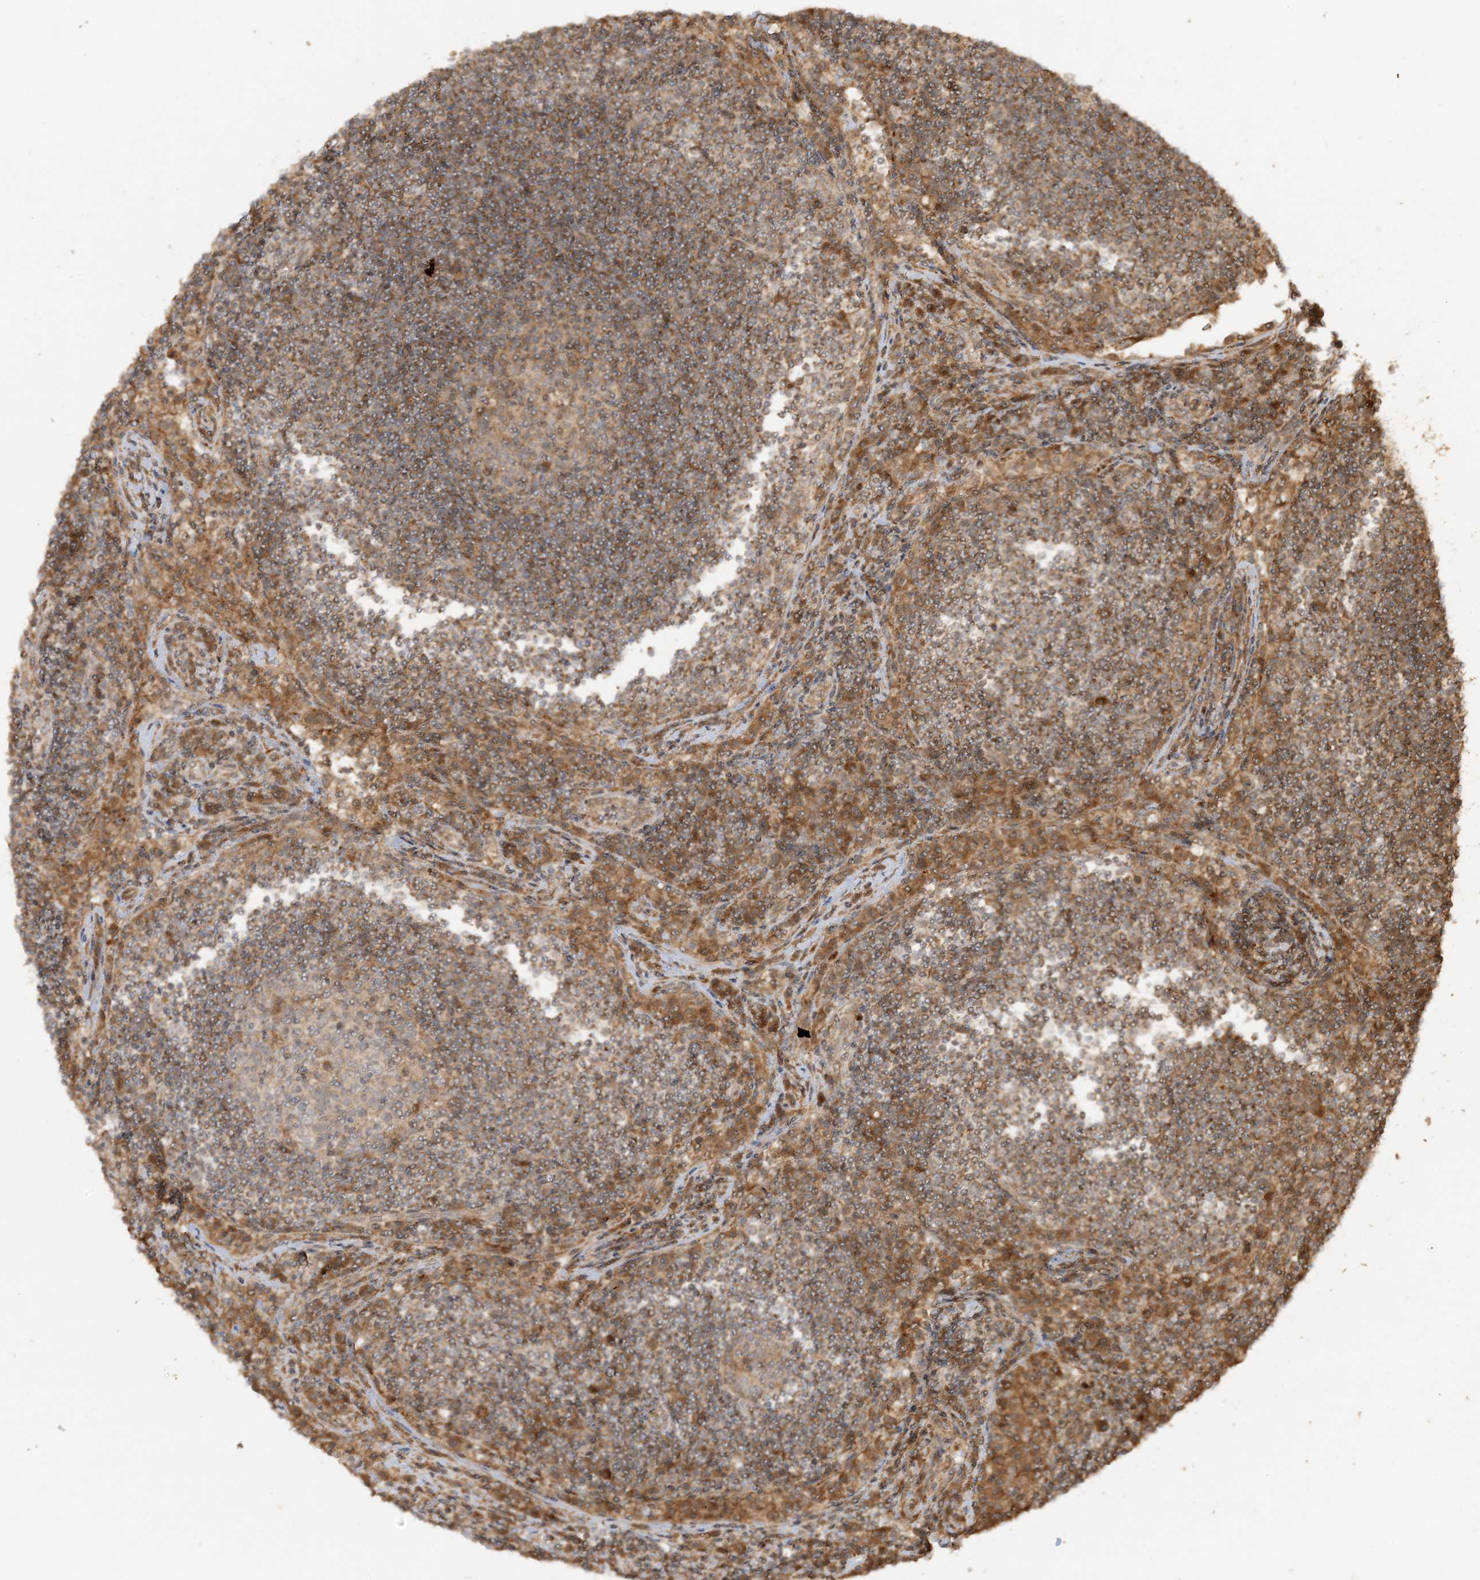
{"staining": {"intensity": "weak", "quantity": "<25%", "location": "cytoplasmic/membranous"}, "tissue": "lymph node", "cell_type": "Germinal center cells", "image_type": "normal", "snomed": [{"axis": "morphology", "description": "Normal tissue, NOS"}, {"axis": "topography", "description": "Lymph node"}], "caption": "Immunohistochemistry of normal human lymph node reveals no staining in germinal center cells.", "gene": "XRN1", "patient": {"sex": "female", "age": 53}}